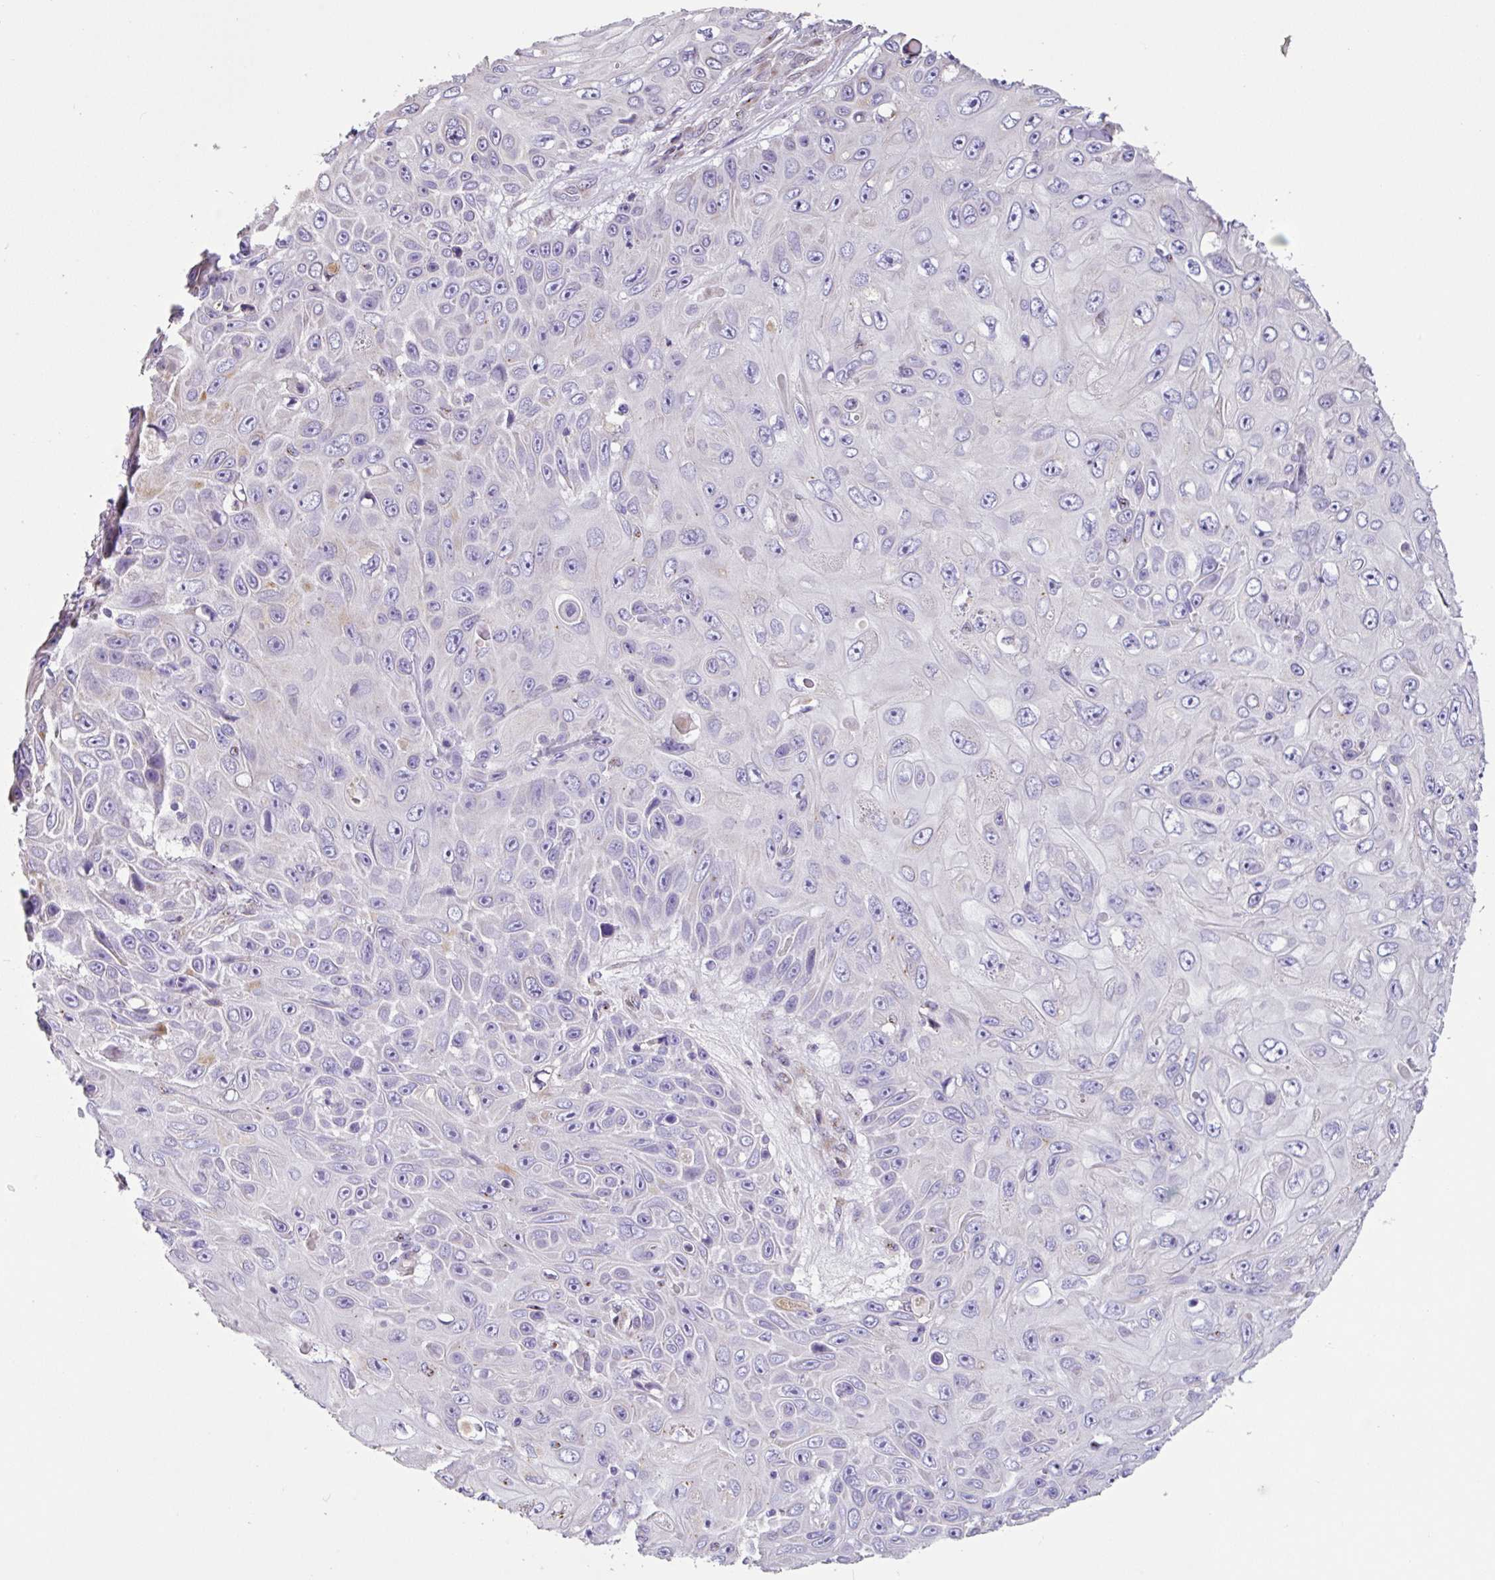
{"staining": {"intensity": "negative", "quantity": "none", "location": "none"}, "tissue": "skin cancer", "cell_type": "Tumor cells", "image_type": "cancer", "snomed": [{"axis": "morphology", "description": "Squamous cell carcinoma, NOS"}, {"axis": "topography", "description": "Skin"}], "caption": "Immunohistochemical staining of skin cancer reveals no significant positivity in tumor cells.", "gene": "ZG16", "patient": {"sex": "male", "age": 82}}